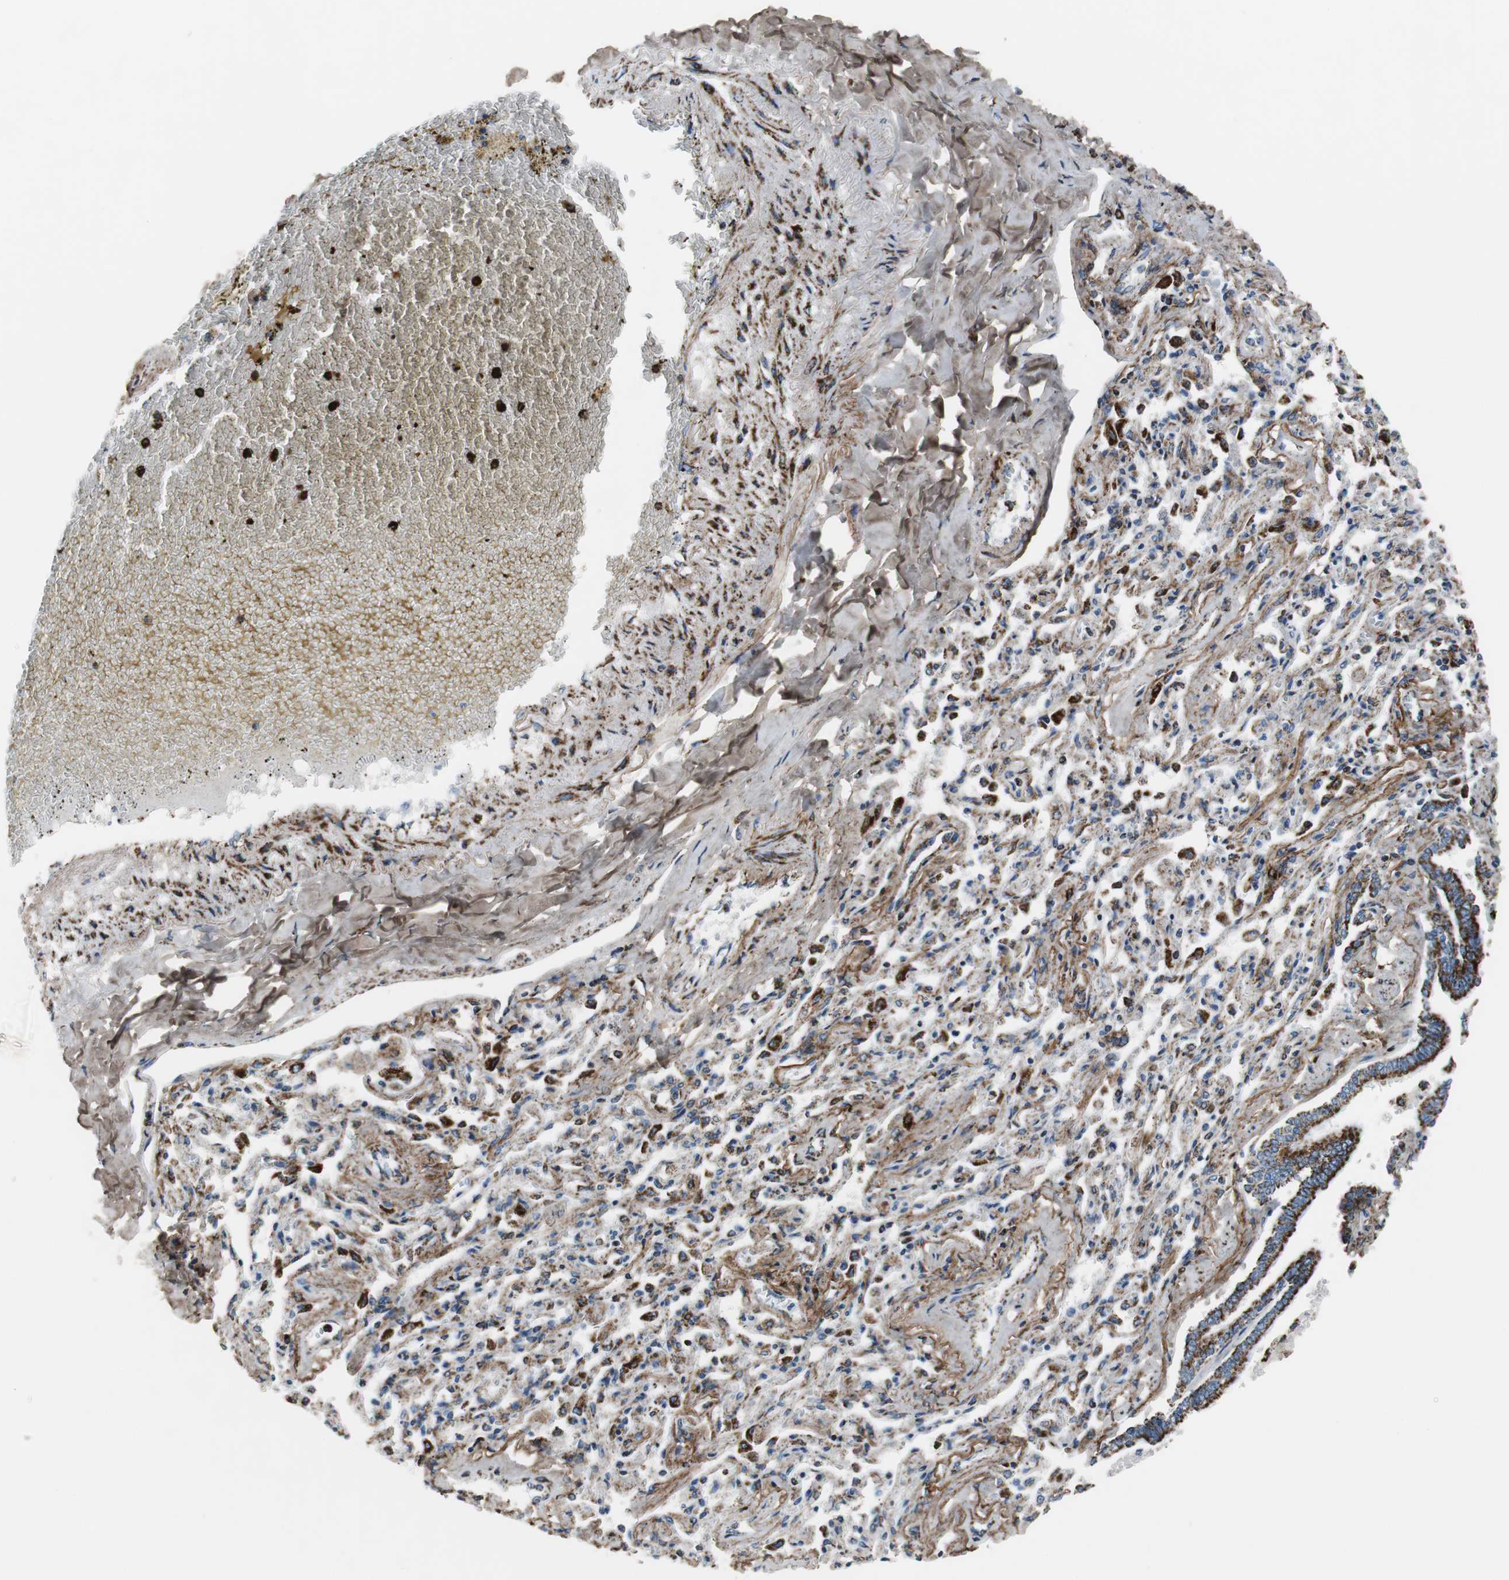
{"staining": {"intensity": "strong", "quantity": ">75%", "location": "cytoplasmic/membranous"}, "tissue": "bronchus", "cell_type": "Respiratory epithelial cells", "image_type": "normal", "snomed": [{"axis": "morphology", "description": "Normal tissue, NOS"}, {"axis": "topography", "description": "Lung"}], "caption": "A high amount of strong cytoplasmic/membranous staining is seen in approximately >75% of respiratory epithelial cells in normal bronchus.", "gene": "C1QTNF7", "patient": {"sex": "male", "age": 64}}